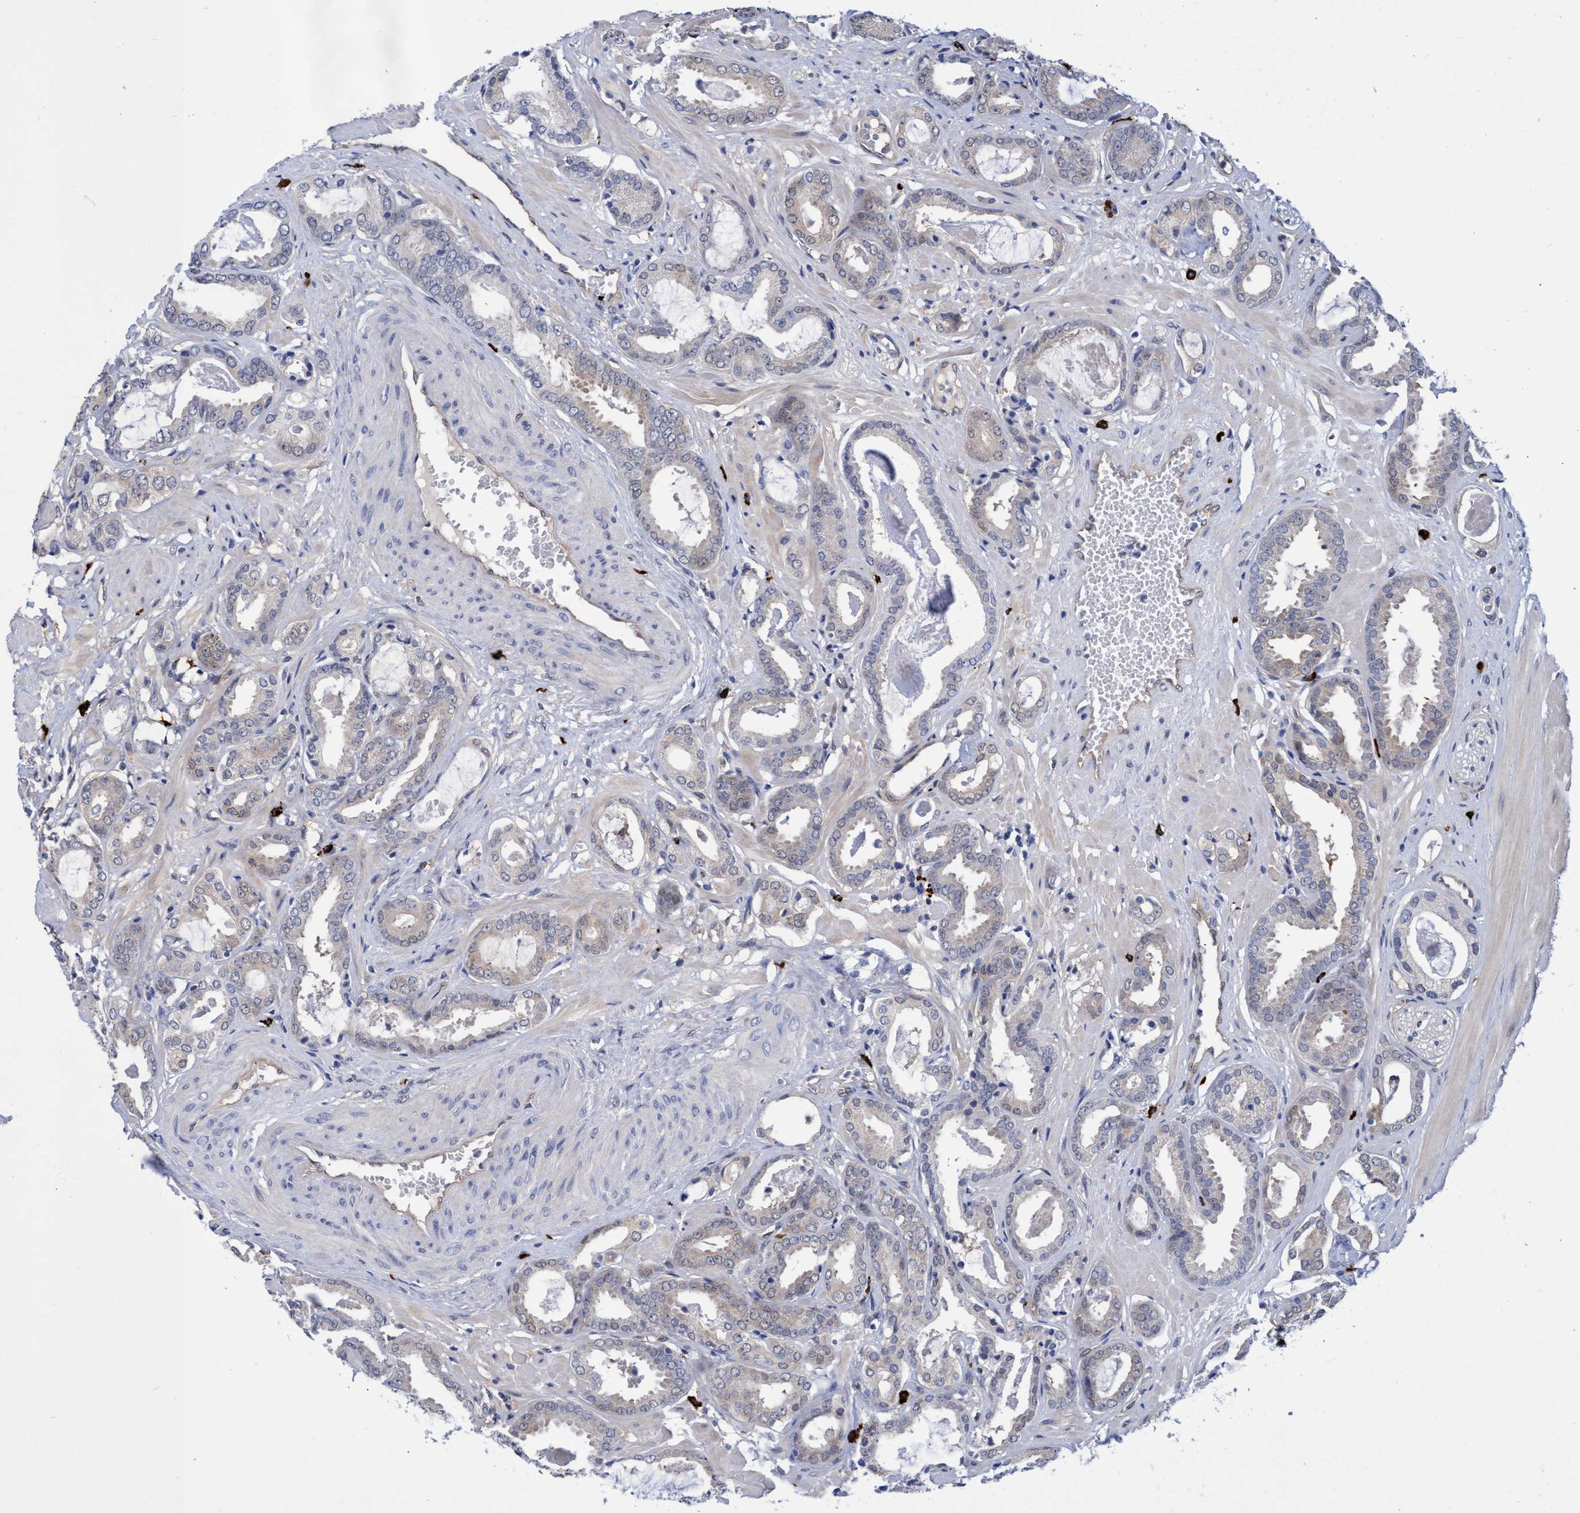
{"staining": {"intensity": "negative", "quantity": "none", "location": "none"}, "tissue": "prostate cancer", "cell_type": "Tumor cells", "image_type": "cancer", "snomed": [{"axis": "morphology", "description": "Adenocarcinoma, Low grade"}, {"axis": "topography", "description": "Prostate"}], "caption": "Tumor cells are negative for brown protein staining in prostate adenocarcinoma (low-grade). (Immunohistochemistry, brightfield microscopy, high magnification).", "gene": "PNPO", "patient": {"sex": "male", "age": 53}}